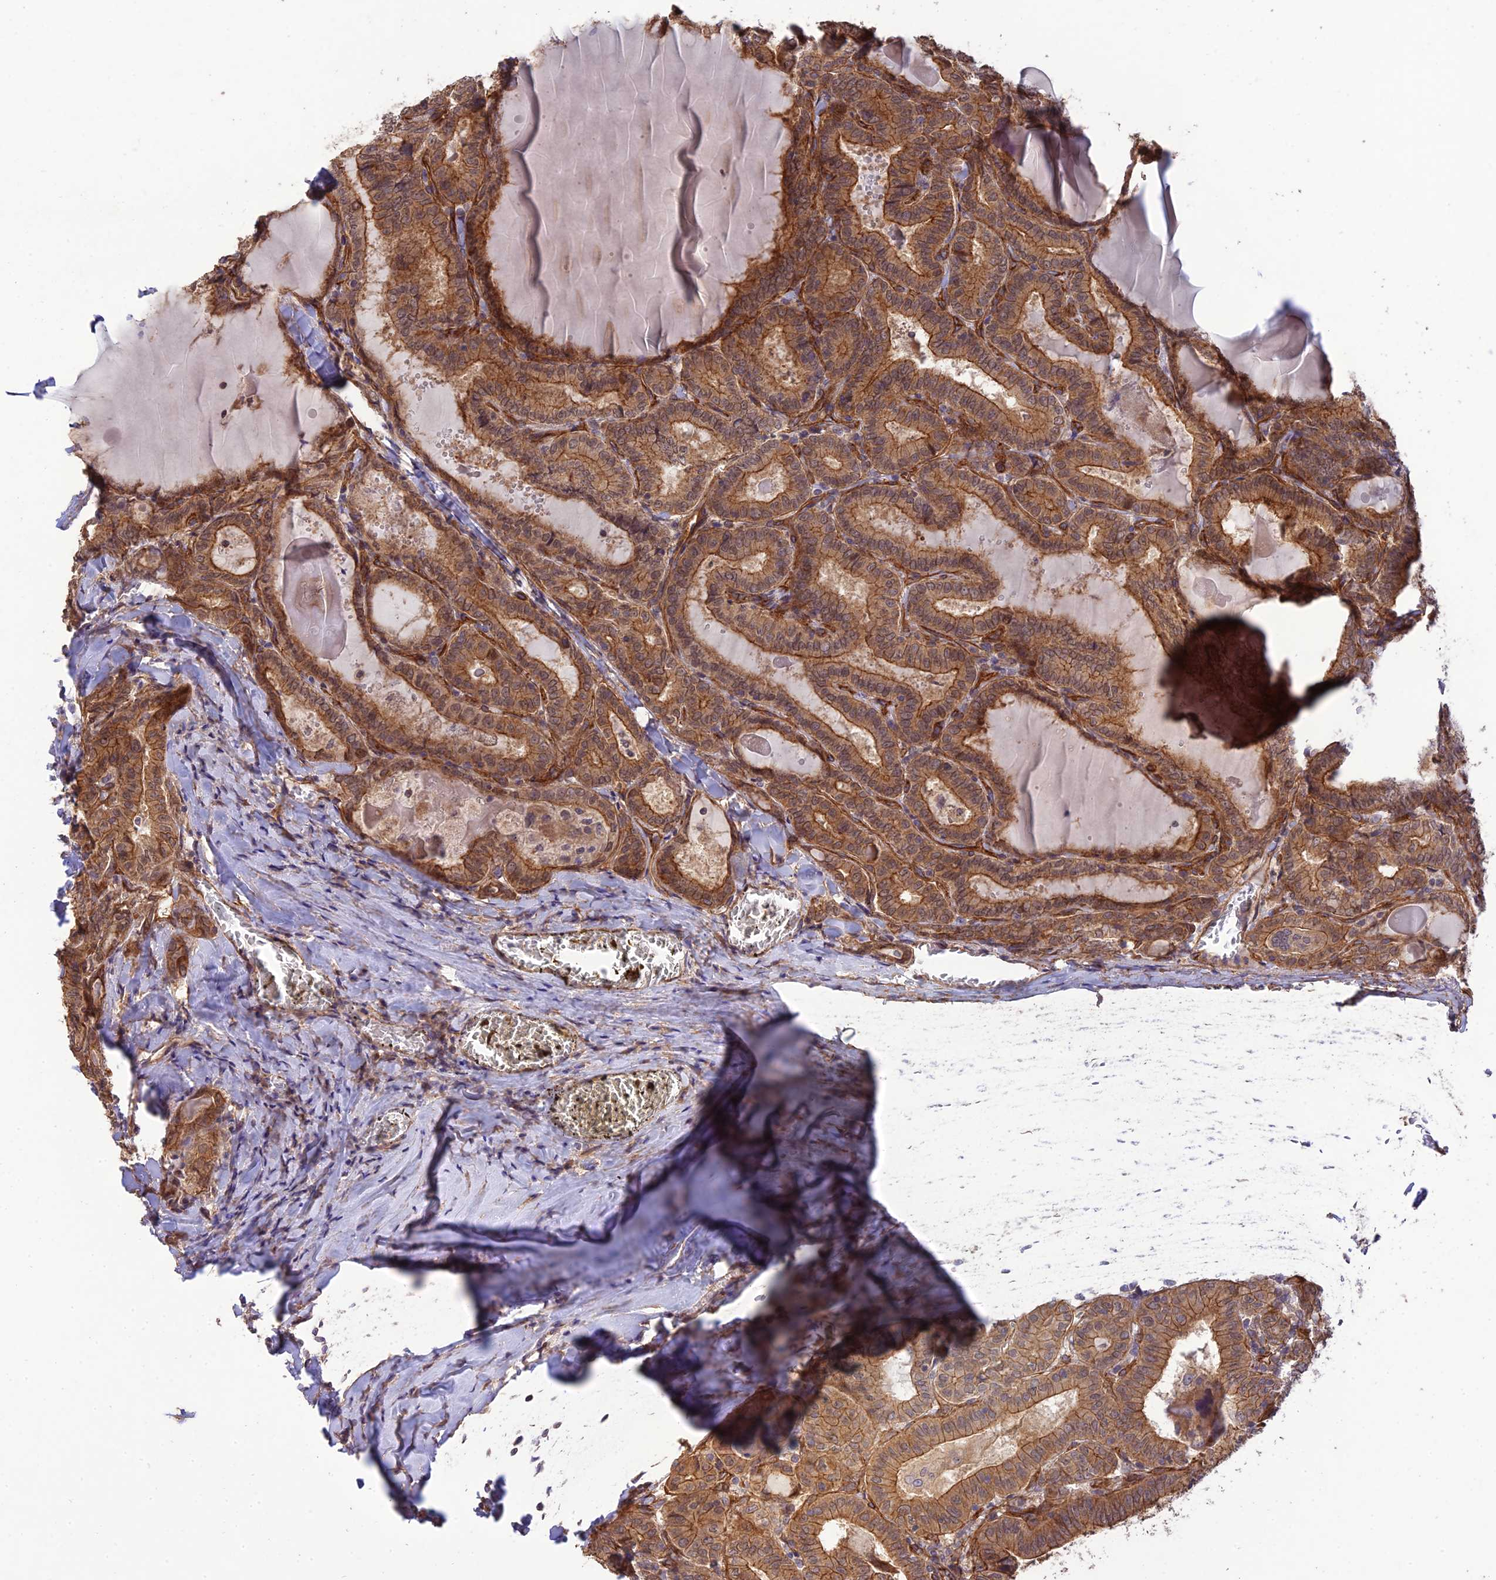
{"staining": {"intensity": "moderate", "quantity": ">75%", "location": "cytoplasmic/membranous,nuclear"}, "tissue": "thyroid cancer", "cell_type": "Tumor cells", "image_type": "cancer", "snomed": [{"axis": "morphology", "description": "Papillary adenocarcinoma, NOS"}, {"axis": "topography", "description": "Thyroid gland"}], "caption": "This is an image of immunohistochemistry staining of thyroid cancer (papillary adenocarcinoma), which shows moderate expression in the cytoplasmic/membranous and nuclear of tumor cells.", "gene": "HOMER2", "patient": {"sex": "female", "age": 72}}